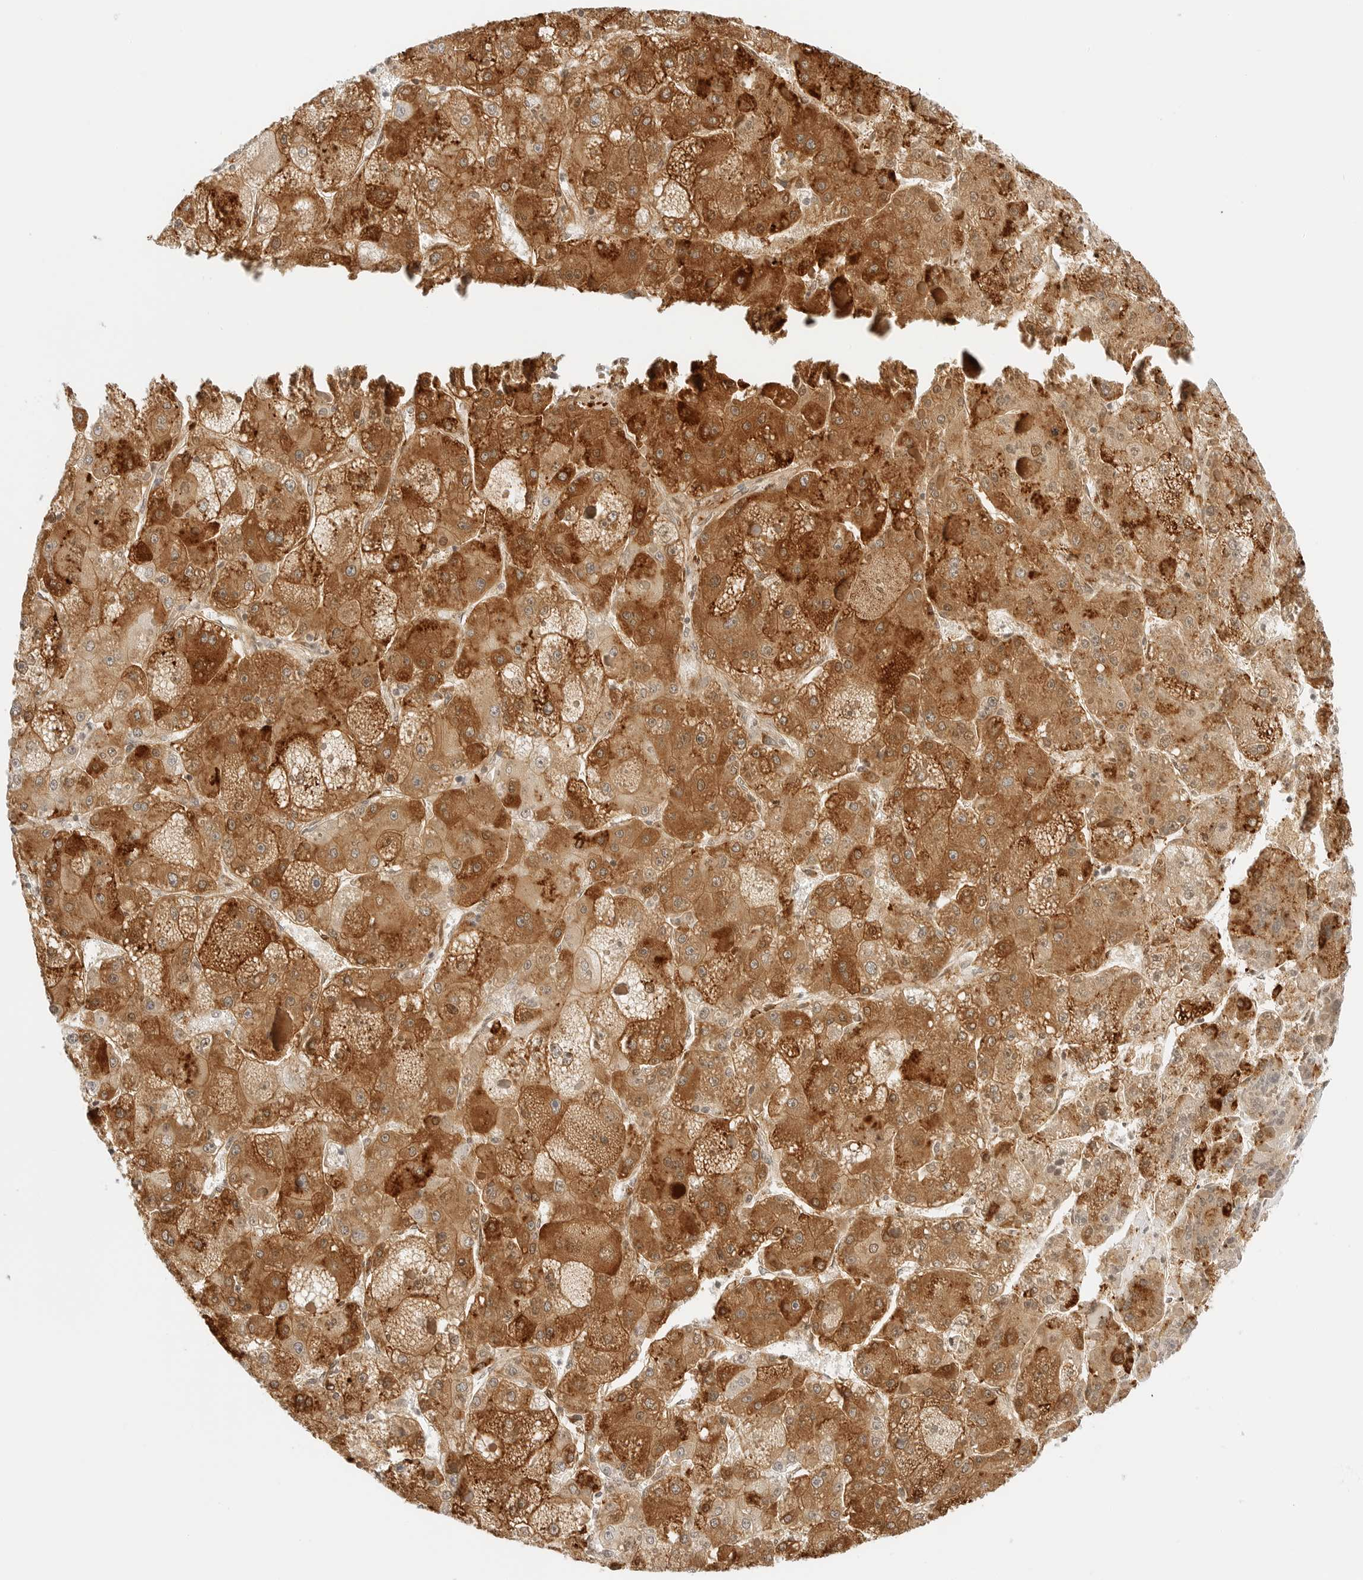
{"staining": {"intensity": "strong", "quantity": ">75%", "location": "cytoplasmic/membranous"}, "tissue": "liver cancer", "cell_type": "Tumor cells", "image_type": "cancer", "snomed": [{"axis": "morphology", "description": "Carcinoma, Hepatocellular, NOS"}, {"axis": "topography", "description": "Liver"}], "caption": "Liver cancer (hepatocellular carcinoma) tissue exhibits strong cytoplasmic/membranous positivity in about >75% of tumor cells", "gene": "TEKT2", "patient": {"sex": "female", "age": 73}}